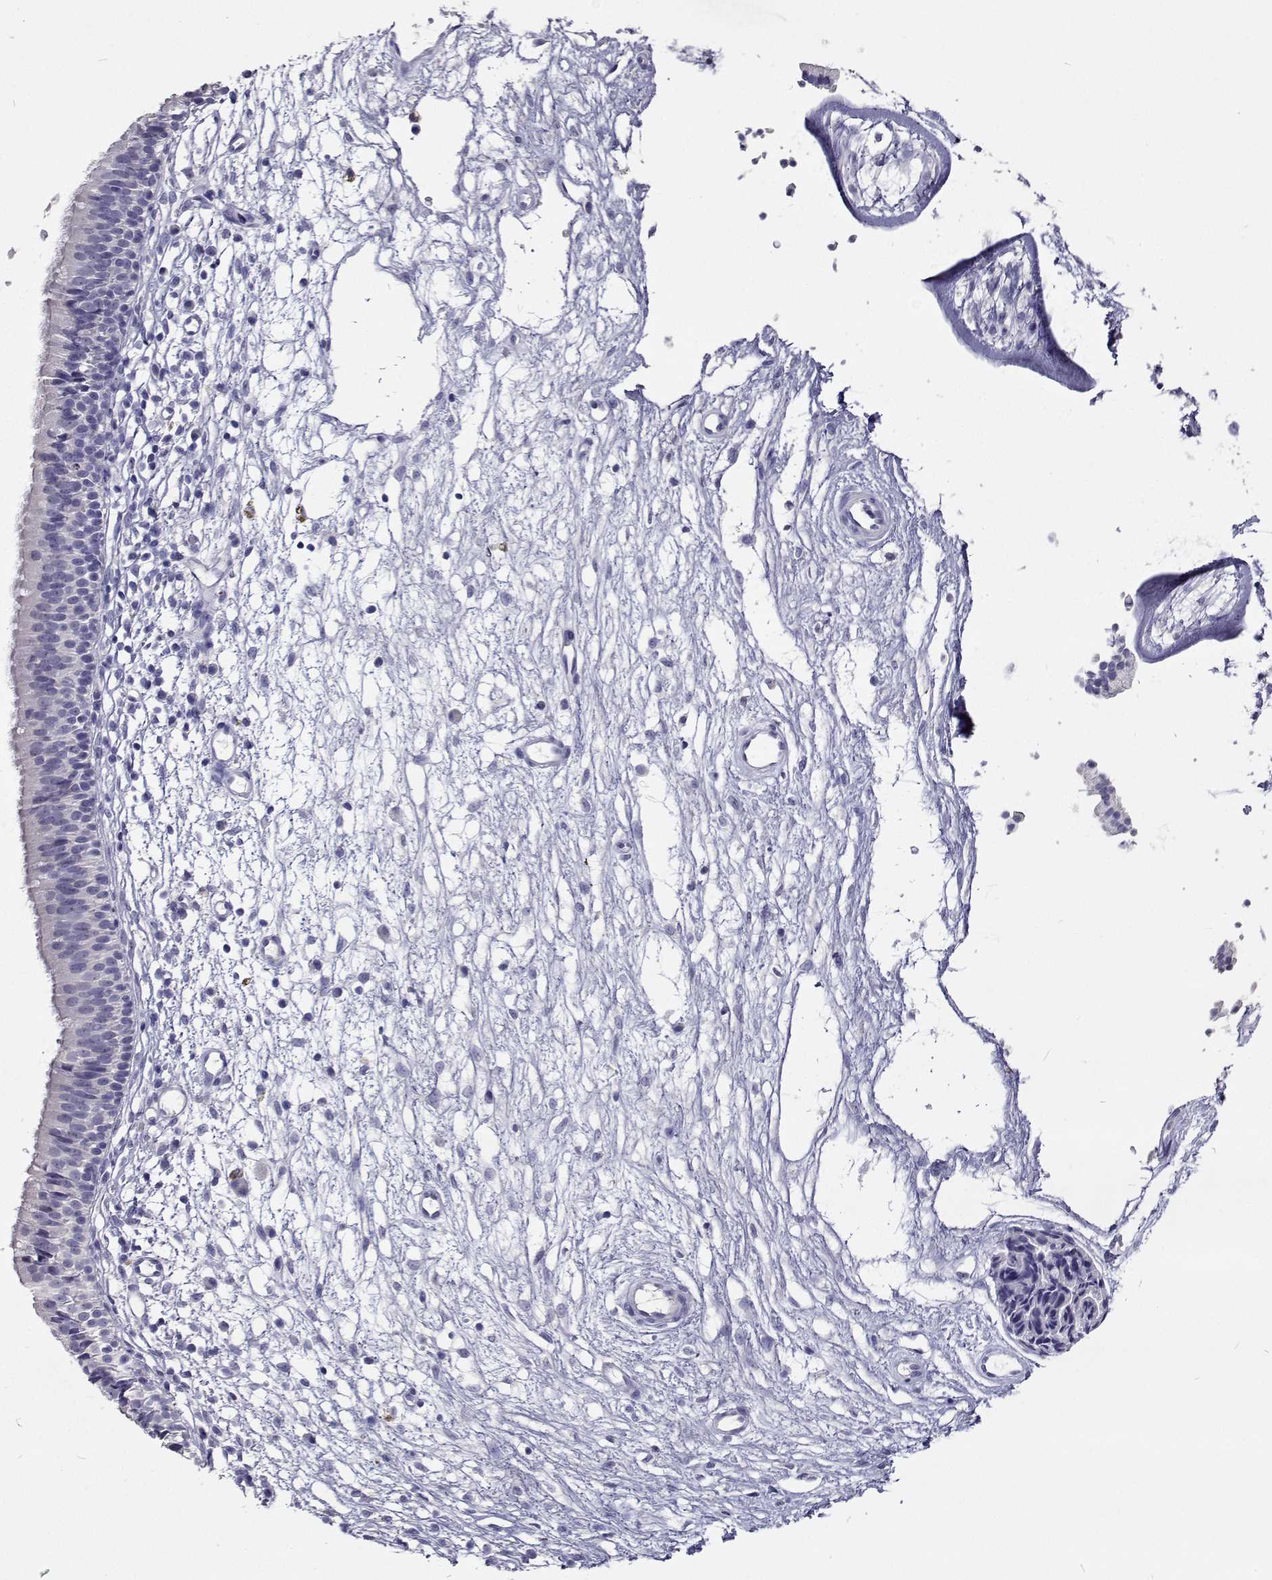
{"staining": {"intensity": "negative", "quantity": "none", "location": "none"}, "tissue": "nasopharynx", "cell_type": "Respiratory epithelial cells", "image_type": "normal", "snomed": [{"axis": "morphology", "description": "Normal tissue, NOS"}, {"axis": "topography", "description": "Nasopharynx"}], "caption": "The micrograph demonstrates no staining of respiratory epithelial cells in normal nasopharynx.", "gene": "CFAP44", "patient": {"sex": "male", "age": 24}}